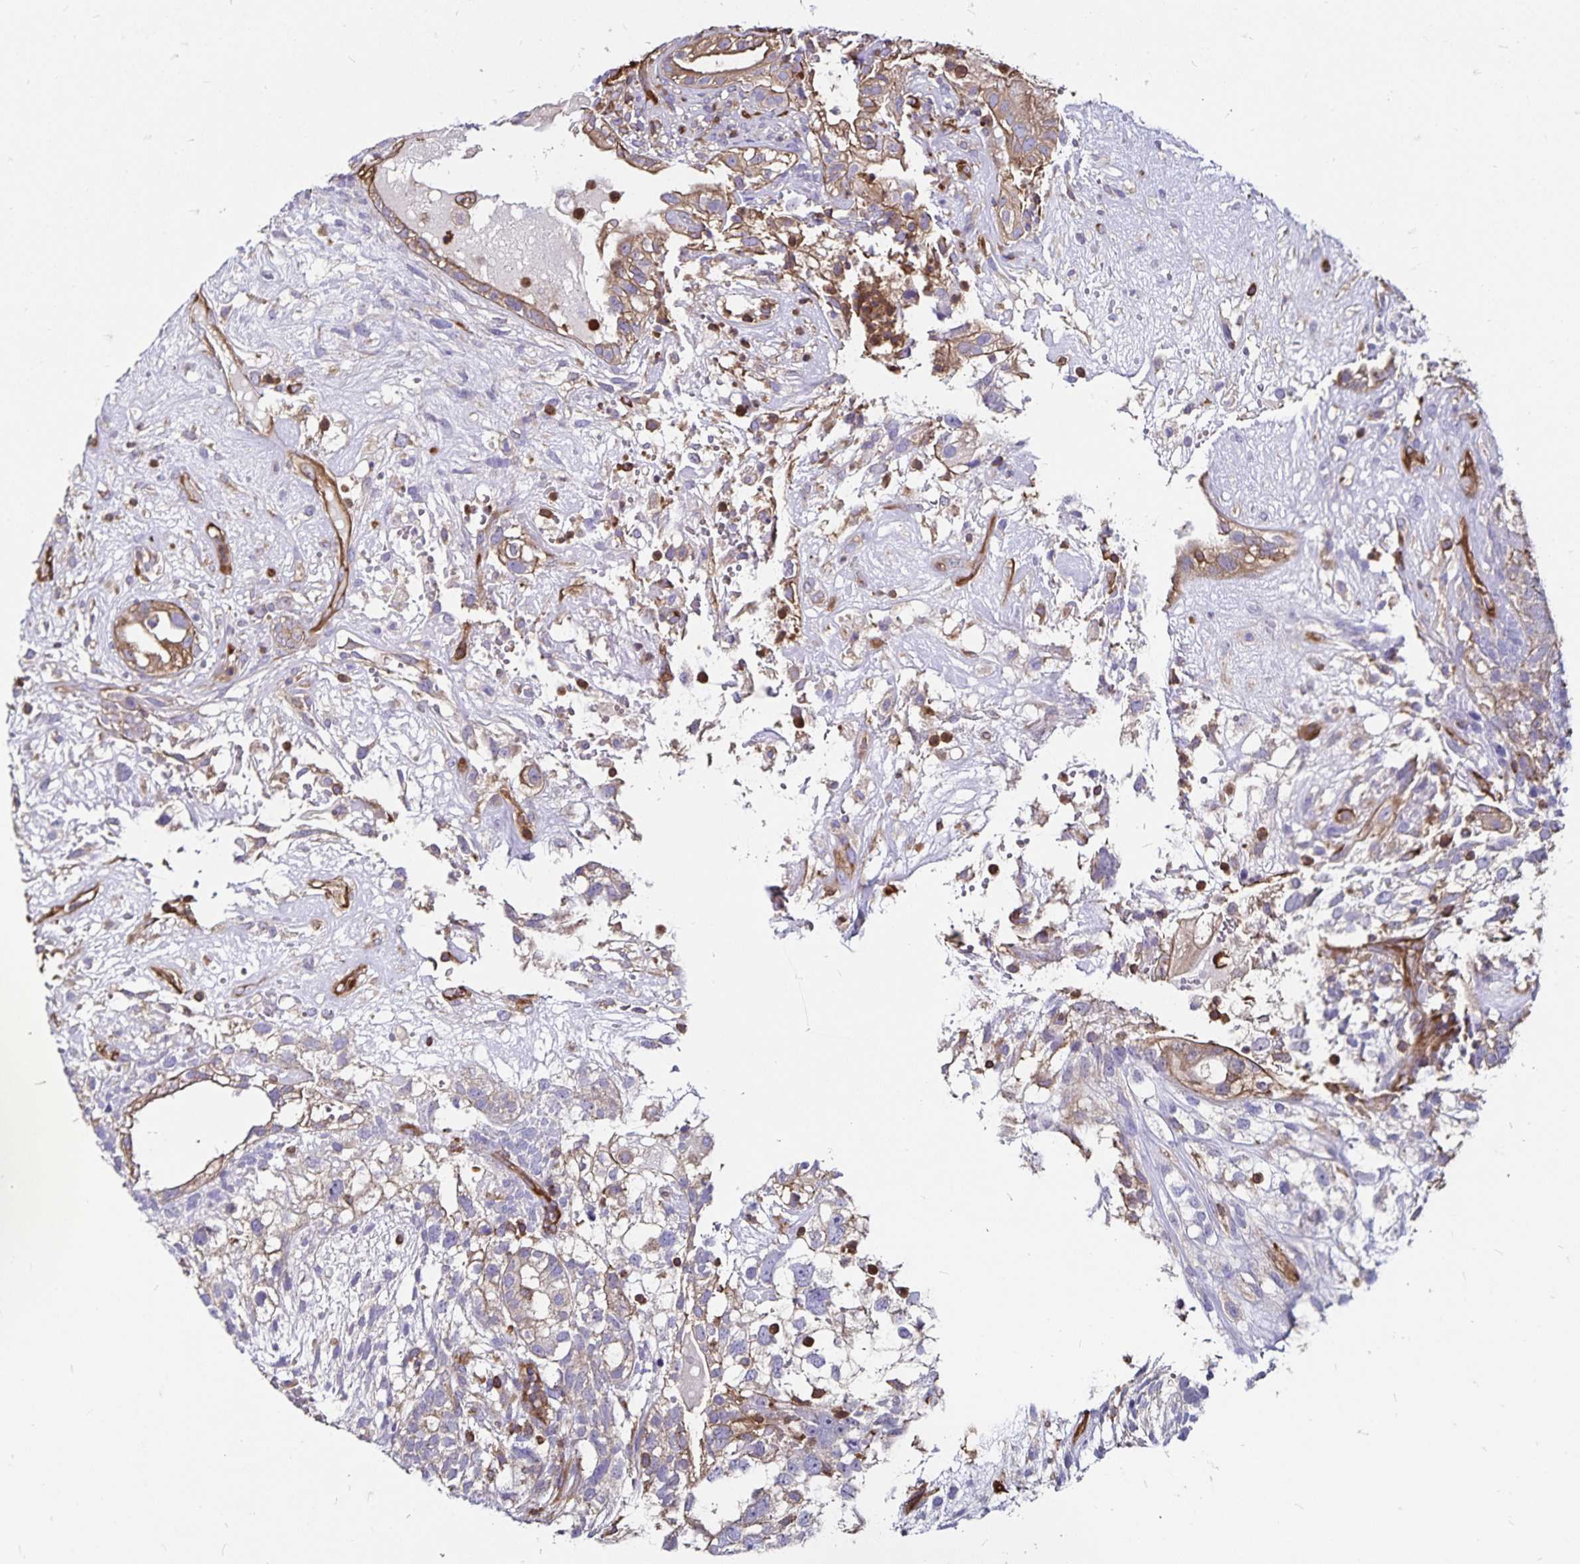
{"staining": {"intensity": "weak", "quantity": ">75%", "location": "cytoplasmic/membranous"}, "tissue": "testis cancer", "cell_type": "Tumor cells", "image_type": "cancer", "snomed": [{"axis": "morphology", "description": "Seminoma, NOS"}, {"axis": "morphology", "description": "Carcinoma, Embryonal, NOS"}, {"axis": "topography", "description": "Testis"}], "caption": "Immunohistochemistry photomicrograph of seminoma (testis) stained for a protein (brown), which displays low levels of weak cytoplasmic/membranous expression in about >75% of tumor cells.", "gene": "RPRML", "patient": {"sex": "male", "age": 41}}